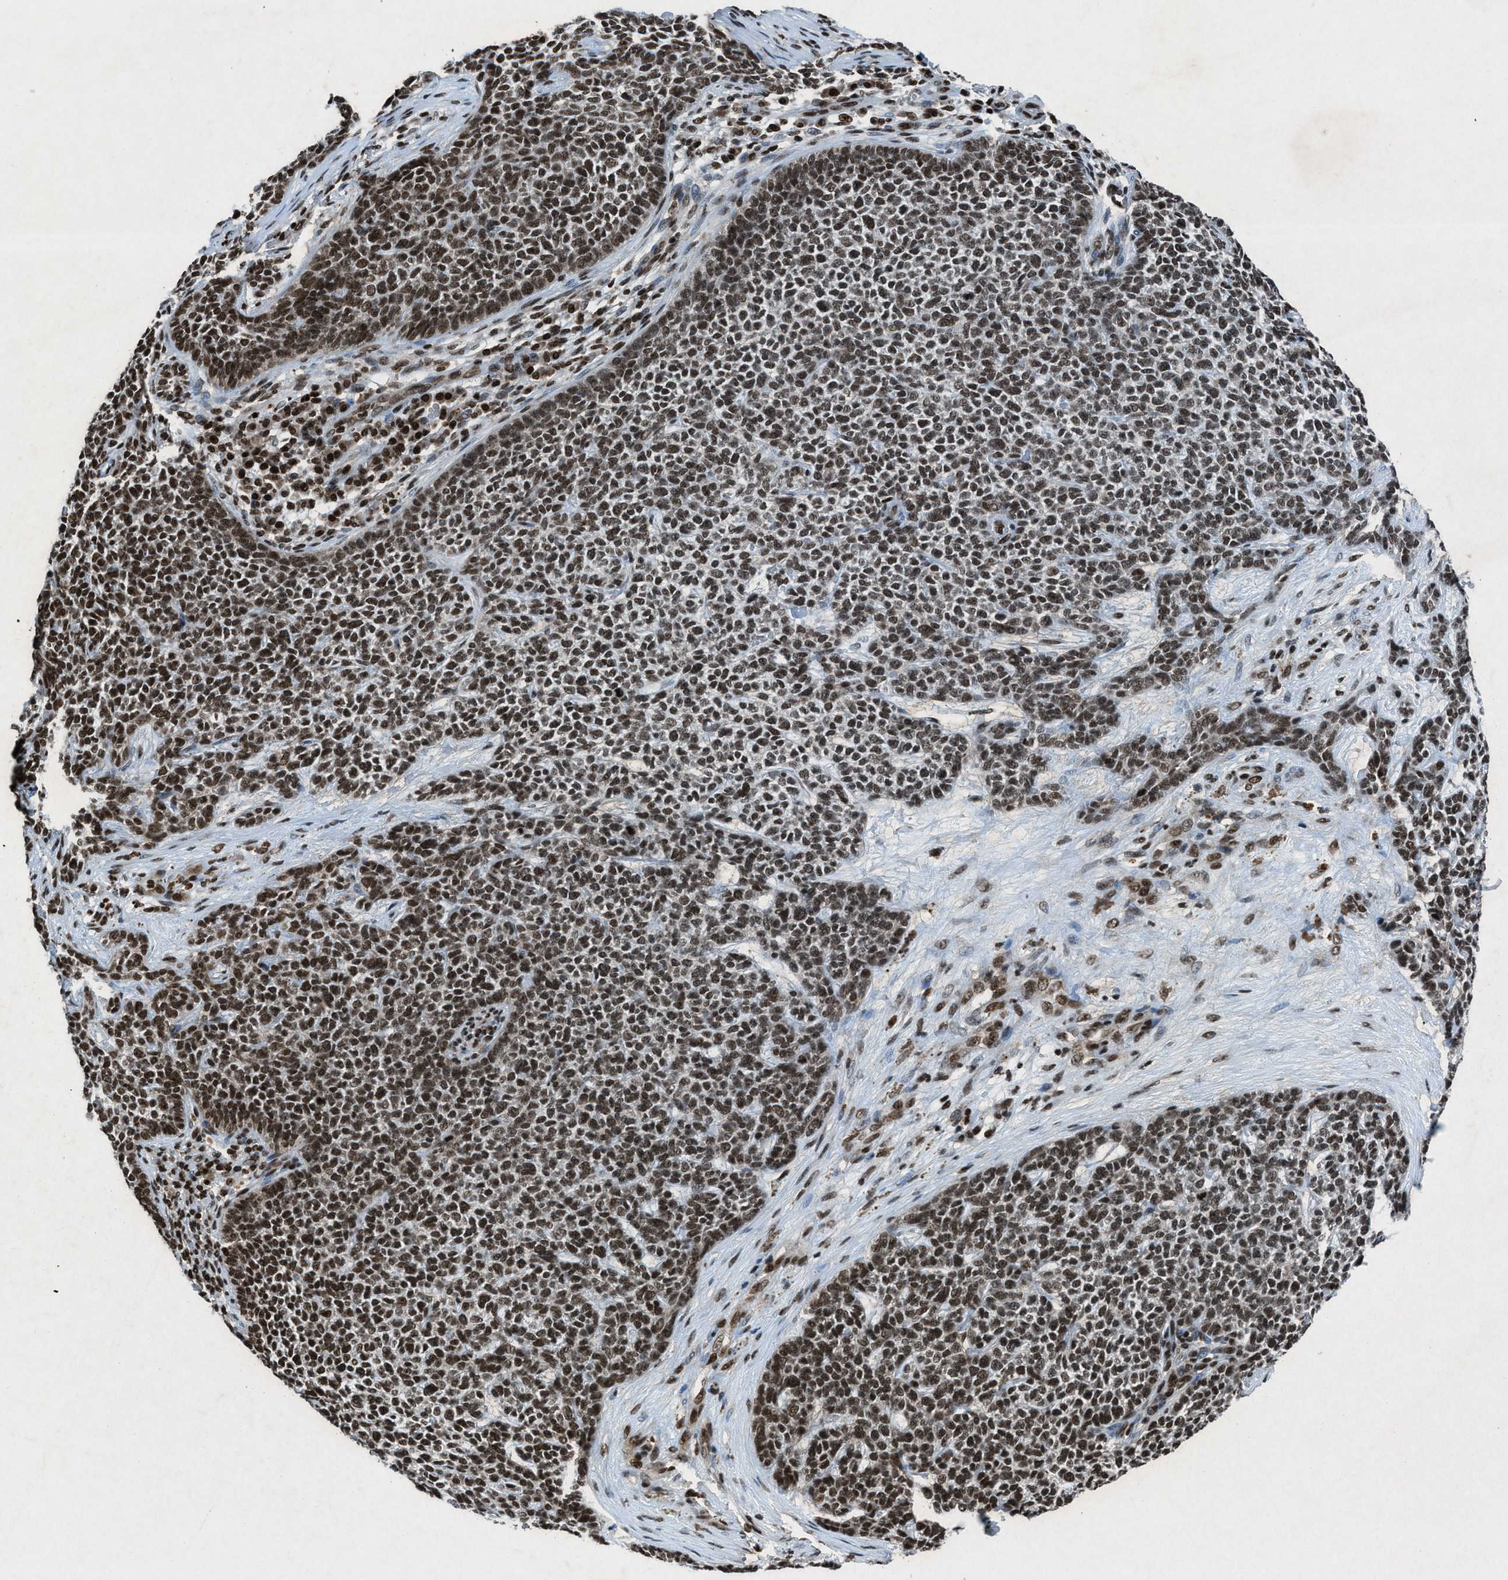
{"staining": {"intensity": "strong", "quantity": ">75%", "location": "nuclear"}, "tissue": "skin cancer", "cell_type": "Tumor cells", "image_type": "cancer", "snomed": [{"axis": "morphology", "description": "Basal cell carcinoma"}, {"axis": "topography", "description": "Skin"}], "caption": "Immunohistochemistry (IHC) (DAB) staining of basal cell carcinoma (skin) exhibits strong nuclear protein expression in about >75% of tumor cells.", "gene": "NXF1", "patient": {"sex": "female", "age": 84}}